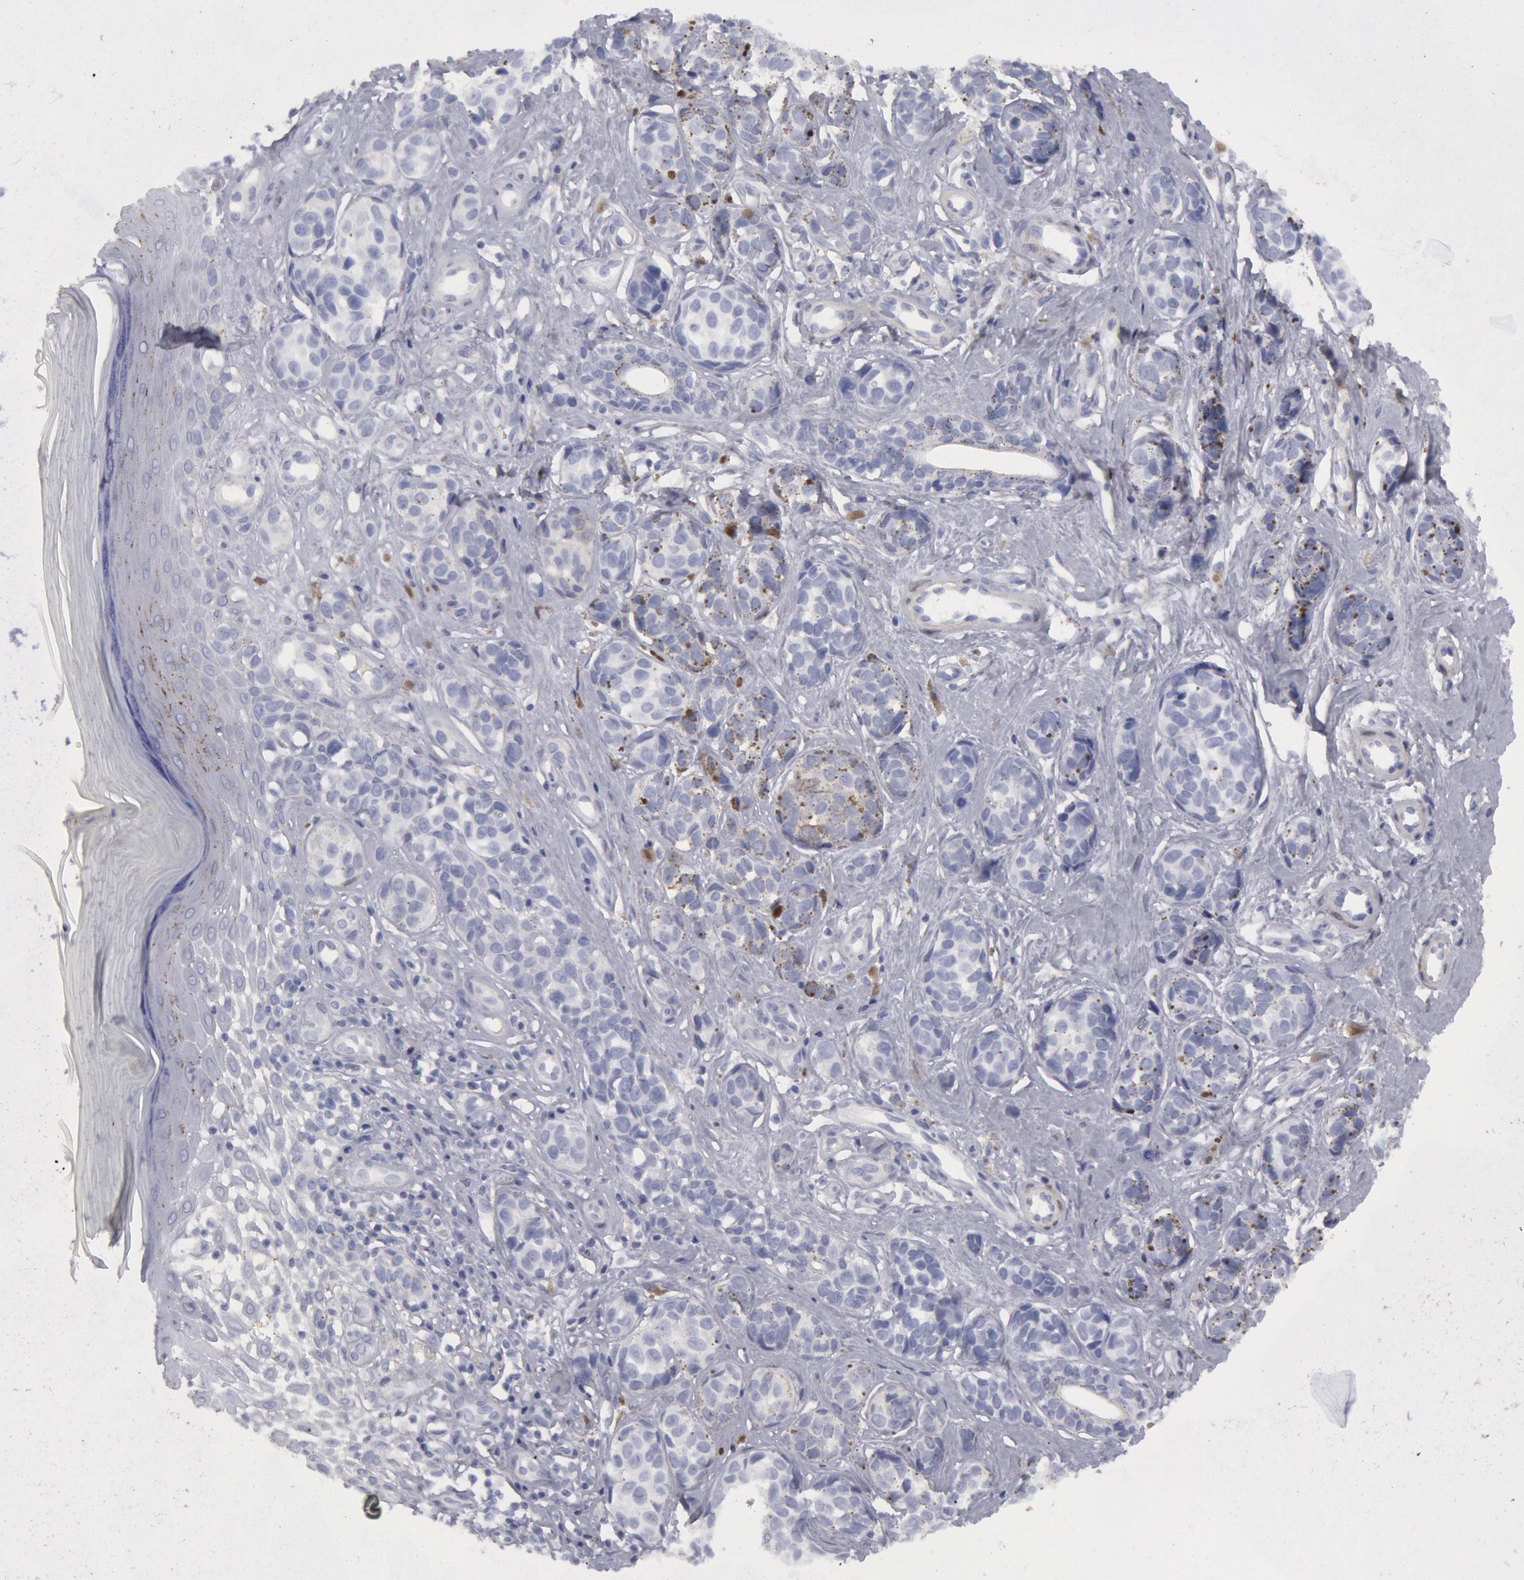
{"staining": {"intensity": "negative", "quantity": "none", "location": "none"}, "tissue": "melanoma", "cell_type": "Tumor cells", "image_type": "cancer", "snomed": [{"axis": "morphology", "description": "Malignant melanoma, NOS"}, {"axis": "topography", "description": "Skin"}], "caption": "This is a histopathology image of IHC staining of malignant melanoma, which shows no positivity in tumor cells.", "gene": "FHL1", "patient": {"sex": "male", "age": 79}}